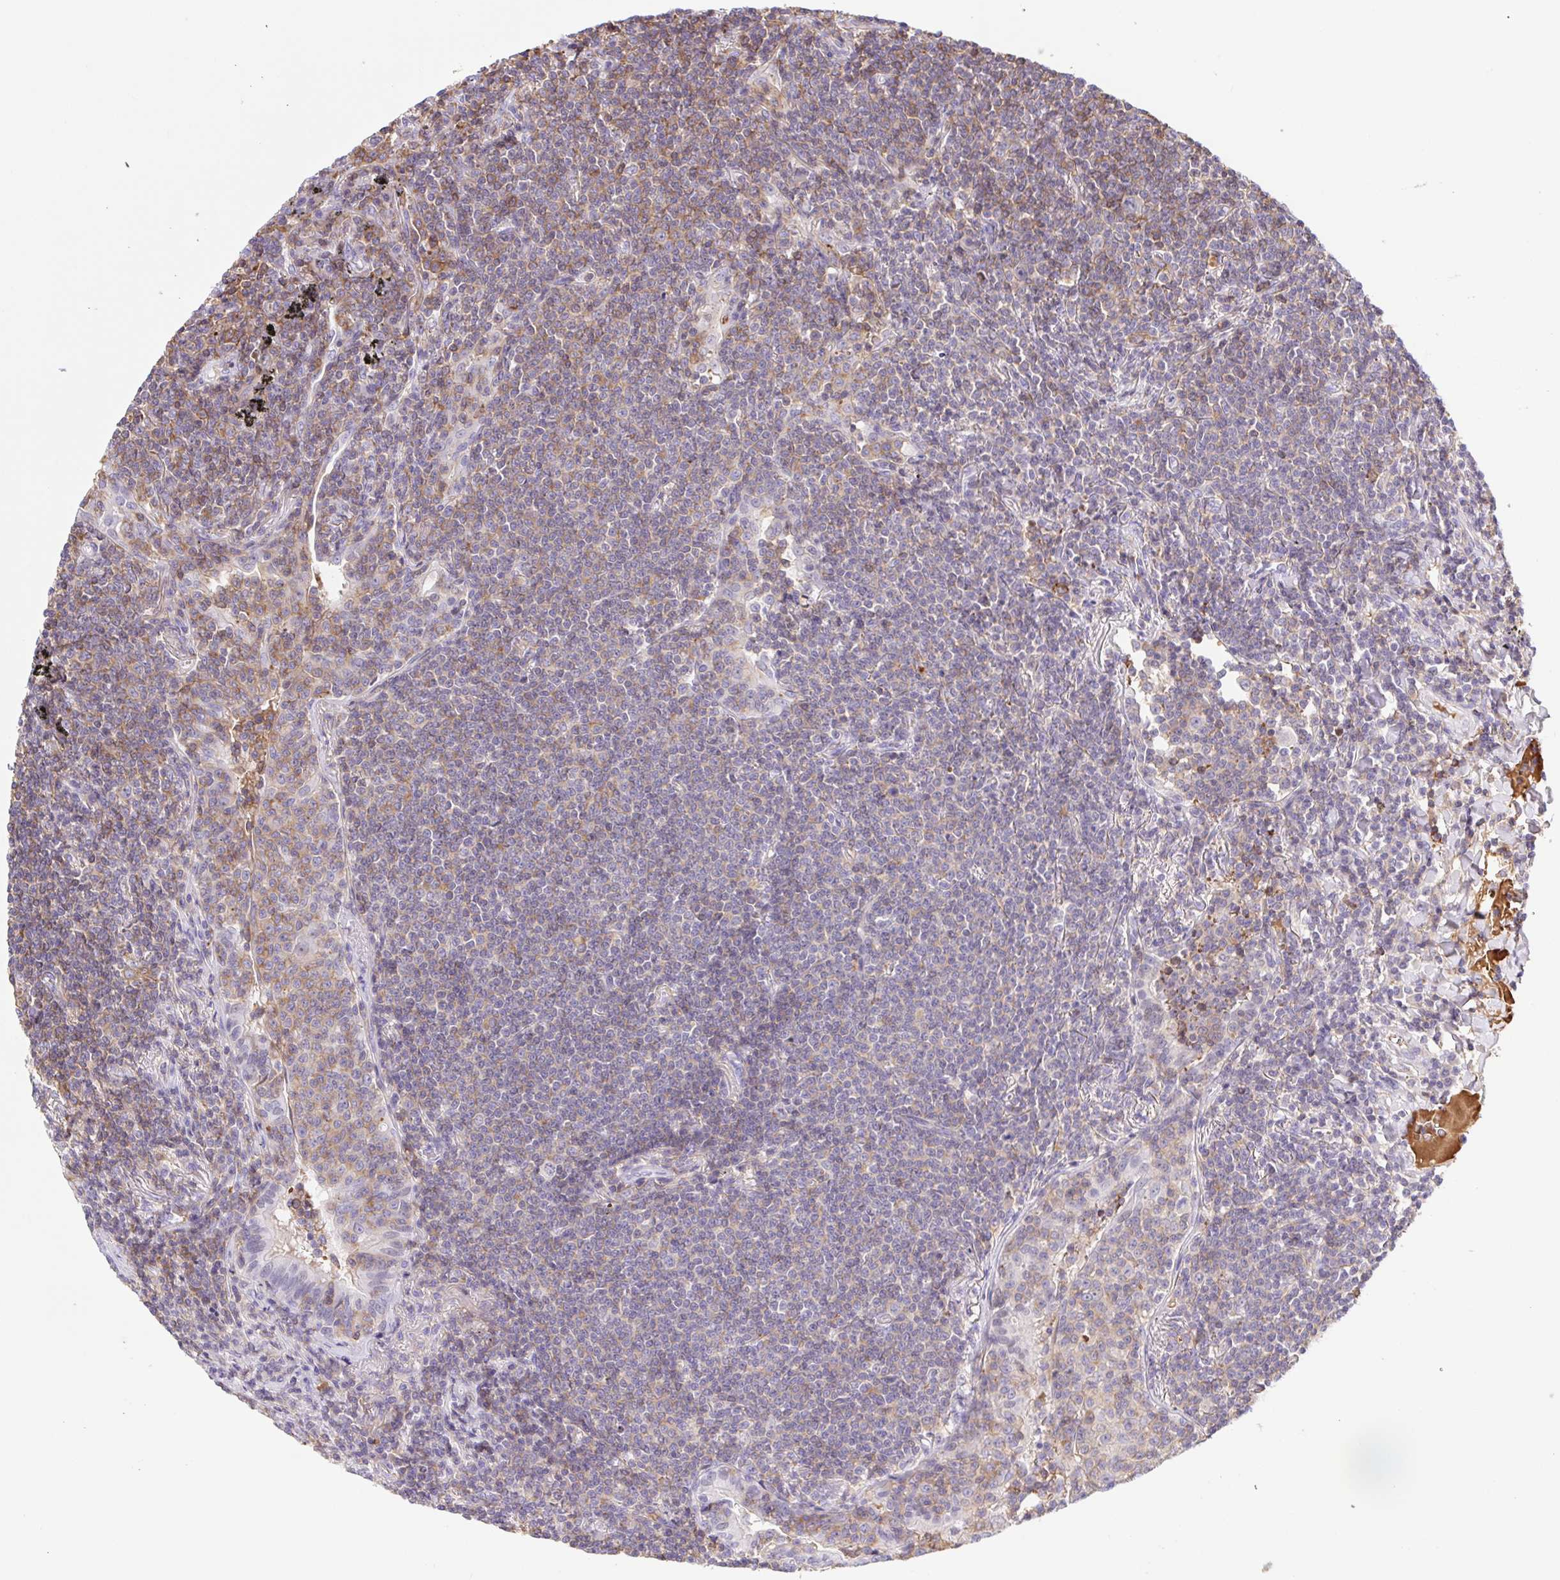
{"staining": {"intensity": "negative", "quantity": "none", "location": "none"}, "tissue": "lymphoma", "cell_type": "Tumor cells", "image_type": "cancer", "snomed": [{"axis": "morphology", "description": "Malignant lymphoma, non-Hodgkin's type, Low grade"}, {"axis": "topography", "description": "Lung"}], "caption": "A micrograph of malignant lymphoma, non-Hodgkin's type (low-grade) stained for a protein shows no brown staining in tumor cells.", "gene": "TPRG1", "patient": {"sex": "female", "age": 71}}